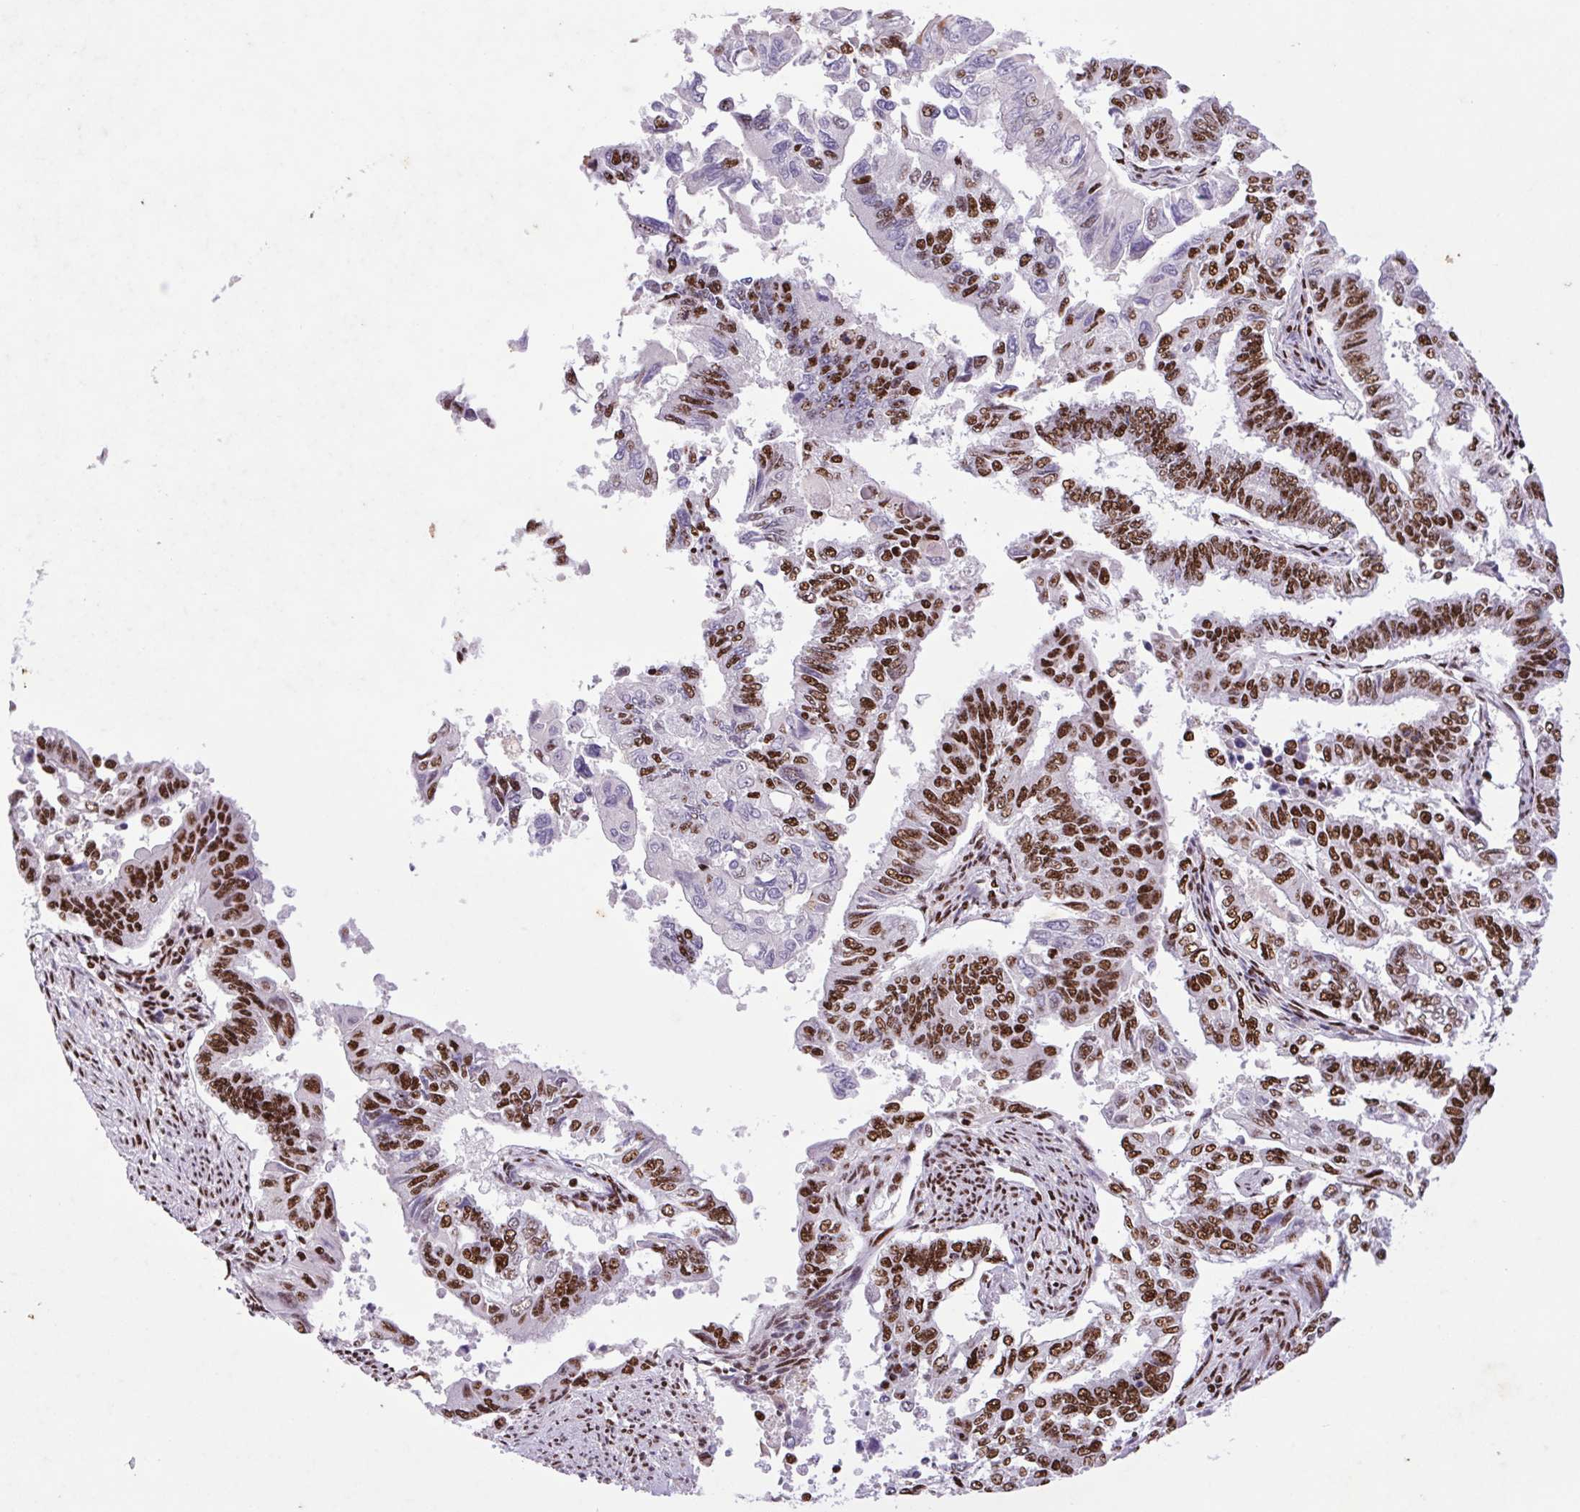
{"staining": {"intensity": "strong", "quantity": ">75%", "location": "nuclear"}, "tissue": "endometrial cancer", "cell_type": "Tumor cells", "image_type": "cancer", "snomed": [{"axis": "morphology", "description": "Adenocarcinoma, NOS"}, {"axis": "topography", "description": "Uterus"}], "caption": "Endometrial cancer (adenocarcinoma) was stained to show a protein in brown. There is high levels of strong nuclear staining in approximately >75% of tumor cells. (IHC, brightfield microscopy, high magnification).", "gene": "LDLRAD4", "patient": {"sex": "female", "age": 59}}